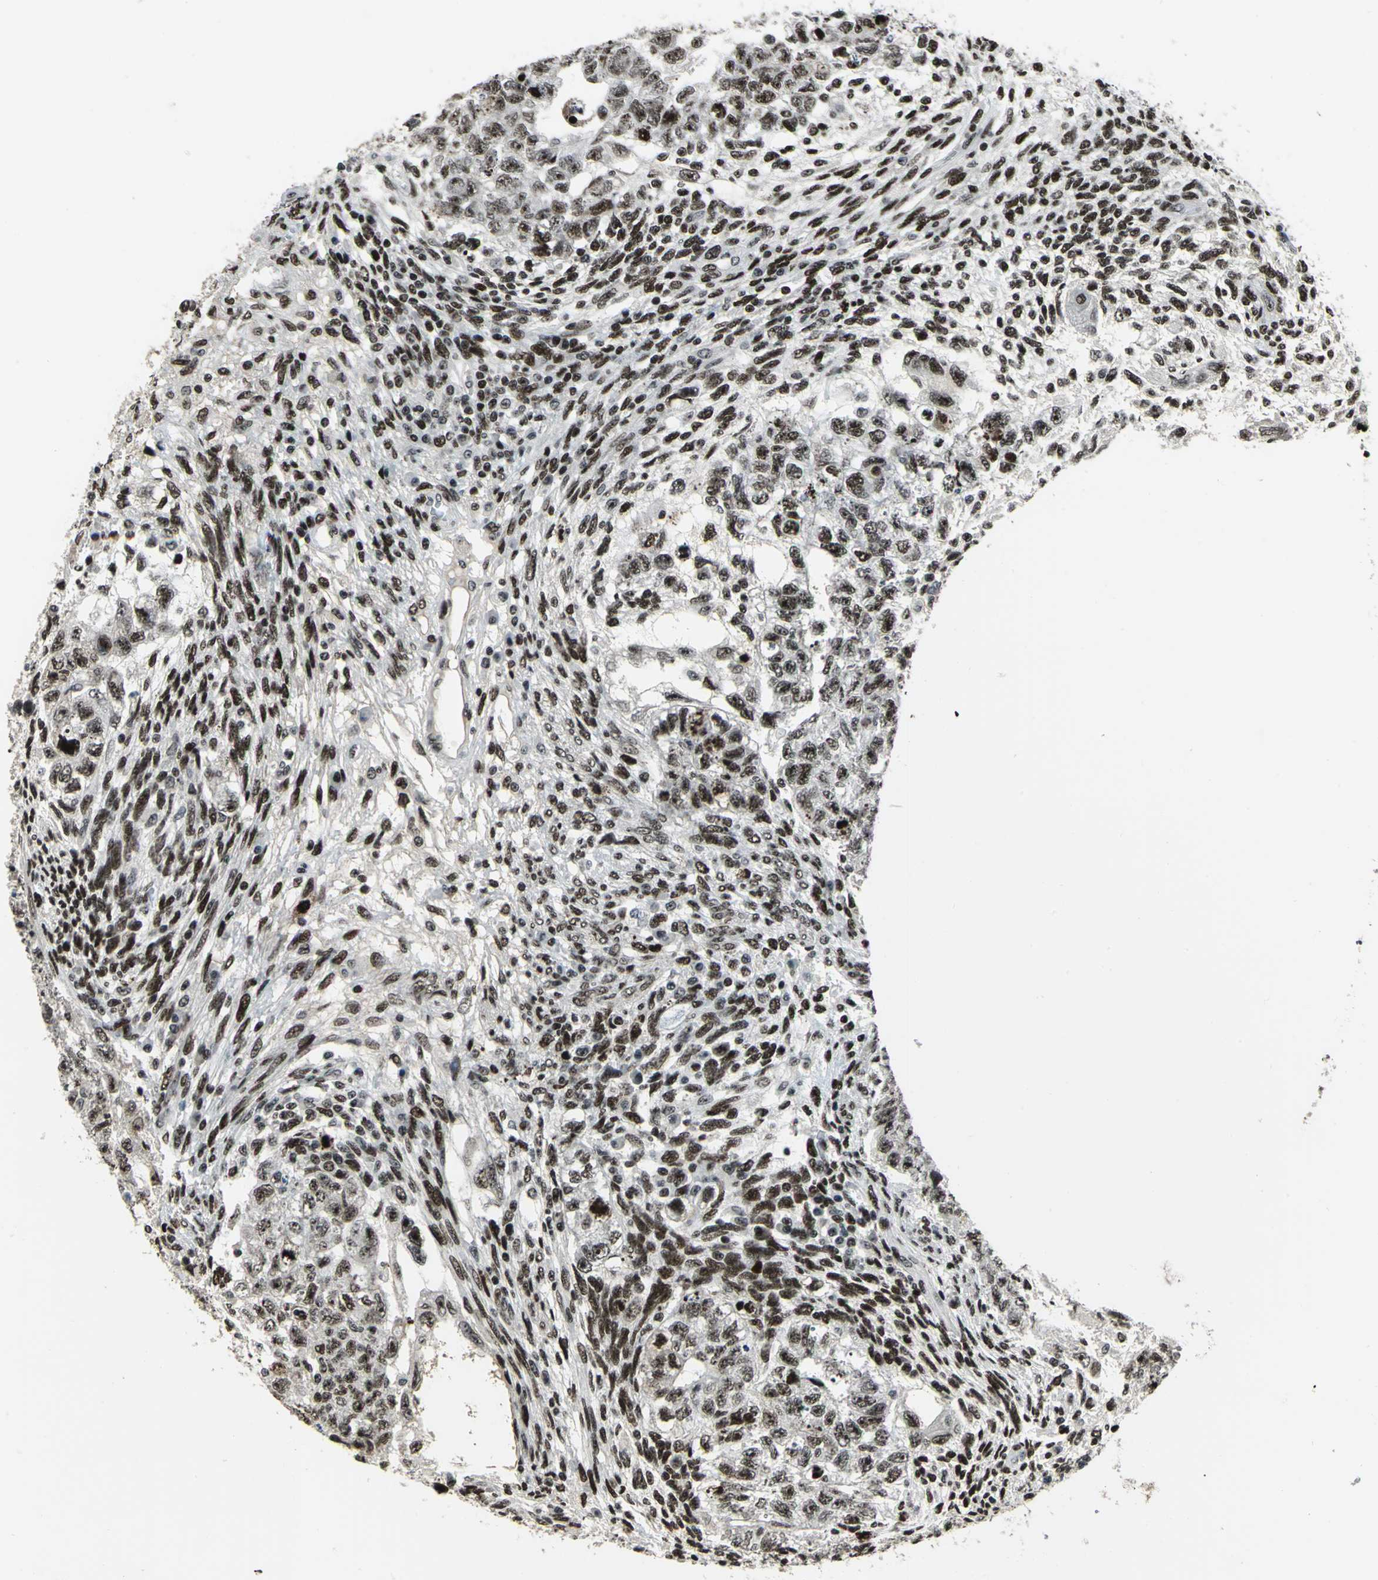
{"staining": {"intensity": "moderate", "quantity": ">75%", "location": "nuclear"}, "tissue": "testis cancer", "cell_type": "Tumor cells", "image_type": "cancer", "snomed": [{"axis": "morphology", "description": "Normal tissue, NOS"}, {"axis": "morphology", "description": "Carcinoma, Embryonal, NOS"}, {"axis": "topography", "description": "Testis"}], "caption": "About >75% of tumor cells in human testis cancer (embryonal carcinoma) exhibit moderate nuclear protein positivity as visualized by brown immunohistochemical staining.", "gene": "UBTF", "patient": {"sex": "male", "age": 36}}